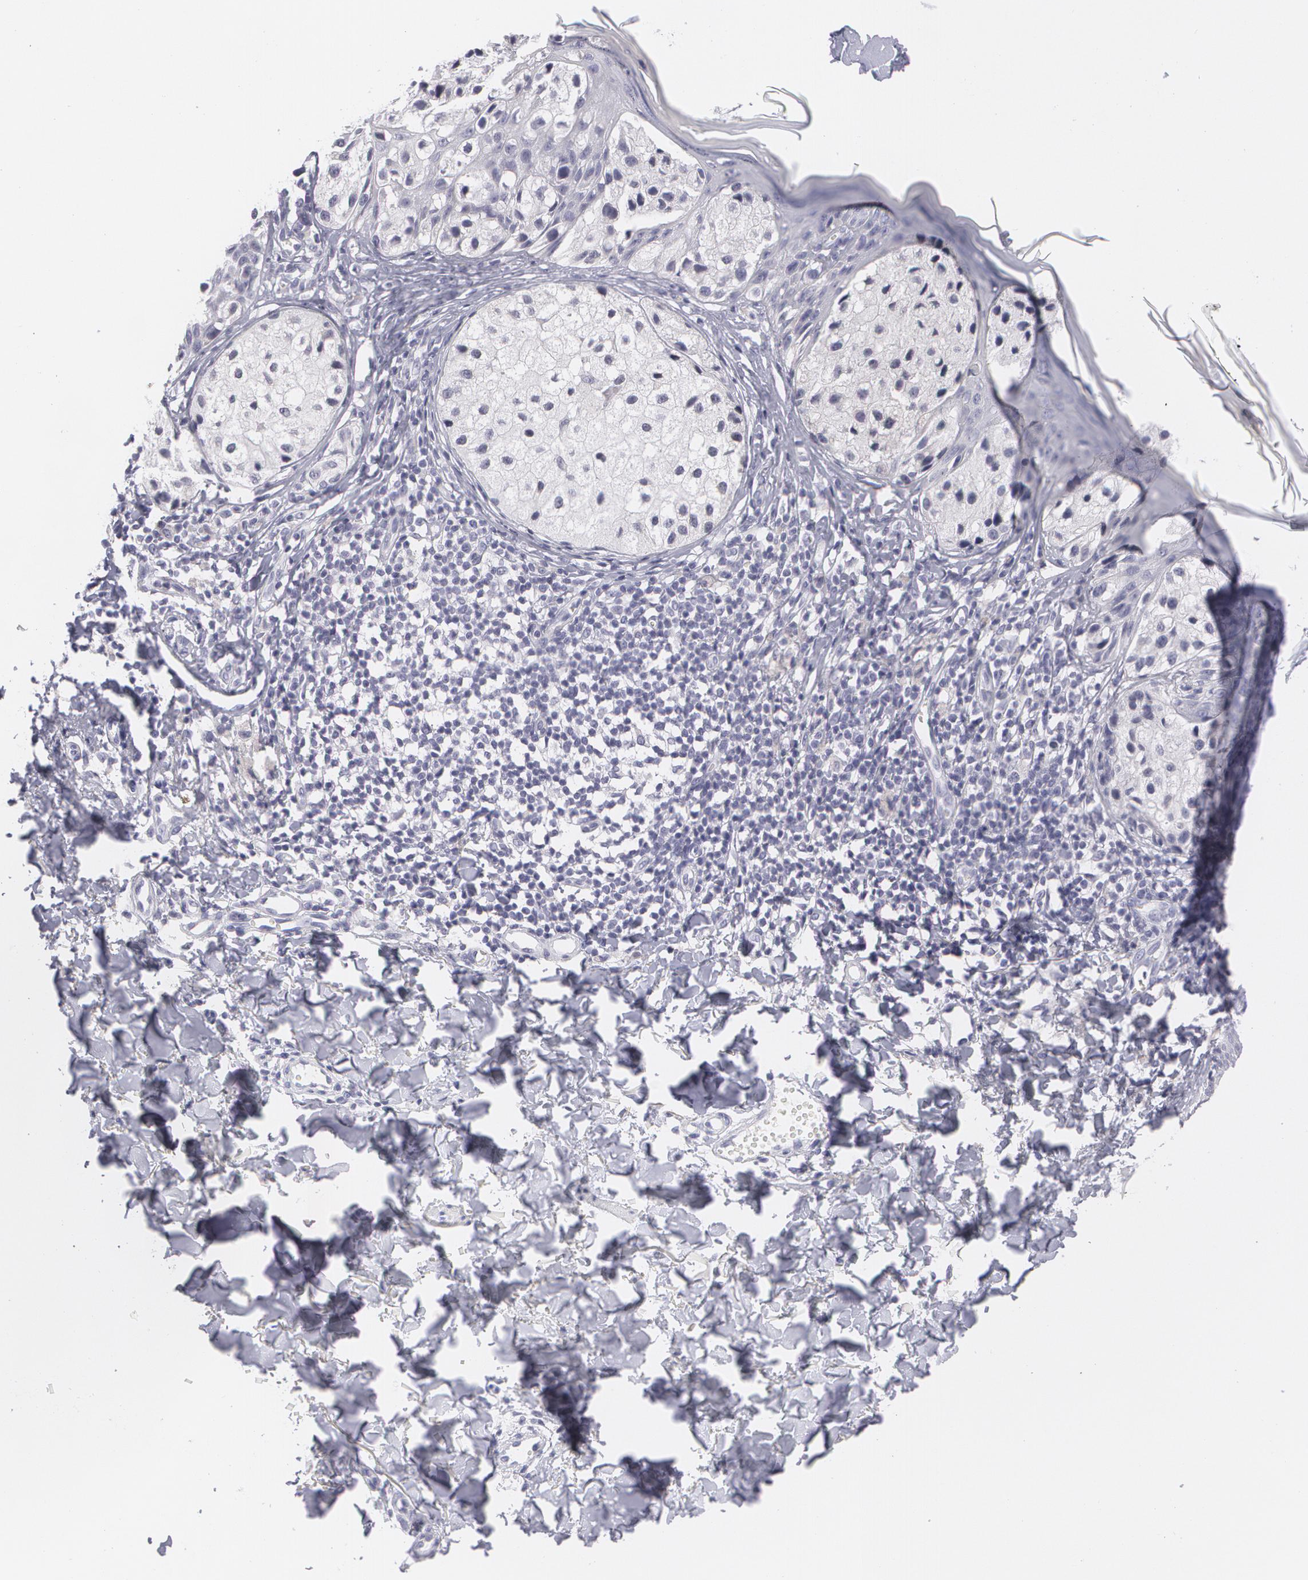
{"staining": {"intensity": "negative", "quantity": "none", "location": "none"}, "tissue": "melanoma", "cell_type": "Tumor cells", "image_type": "cancer", "snomed": [{"axis": "morphology", "description": "Malignant melanoma, NOS"}, {"axis": "topography", "description": "Skin"}], "caption": "A high-resolution histopathology image shows immunohistochemistry (IHC) staining of melanoma, which displays no significant staining in tumor cells.", "gene": "MBNL3", "patient": {"sex": "male", "age": 23}}